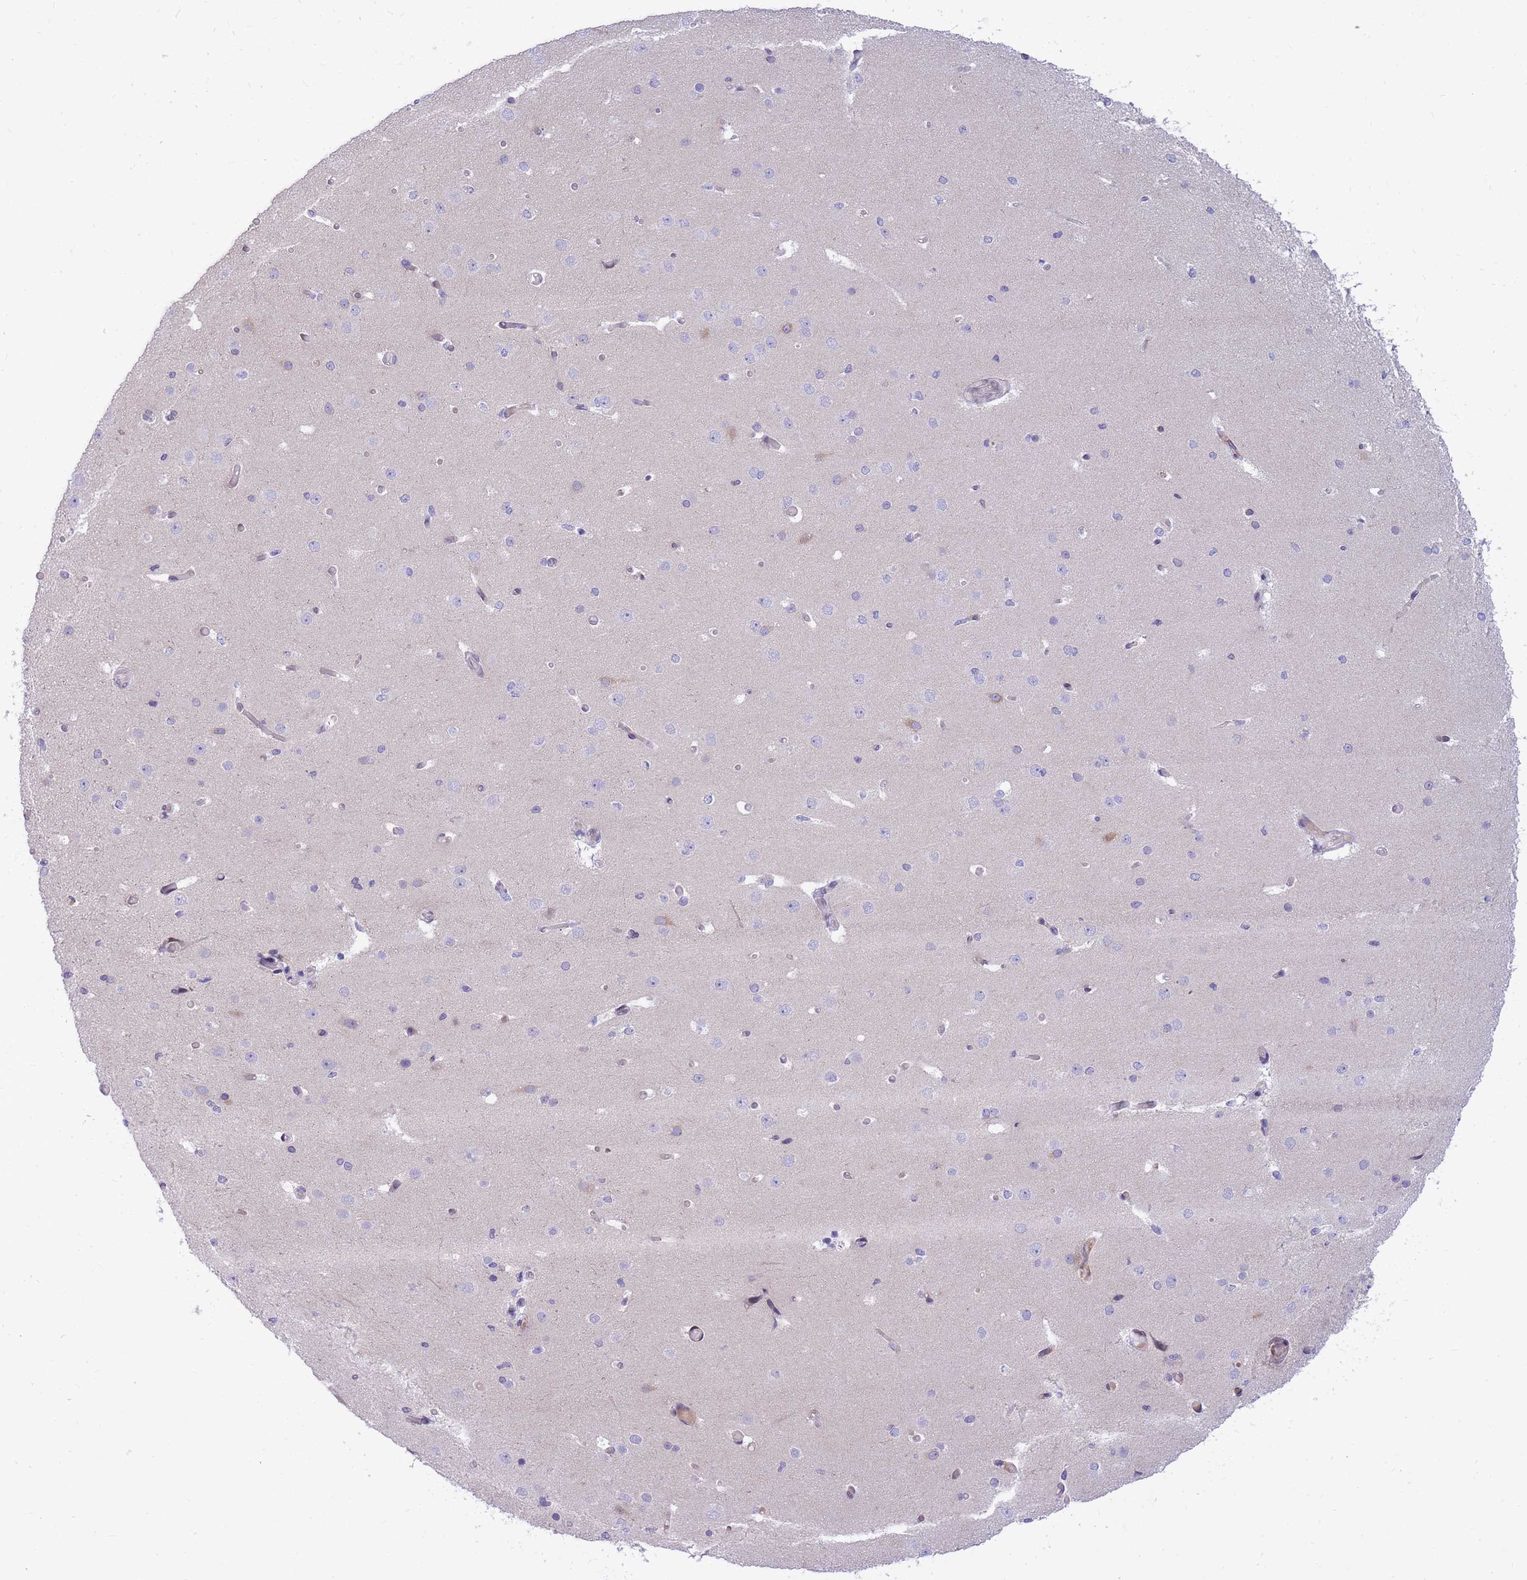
{"staining": {"intensity": "negative", "quantity": "none", "location": "none"}, "tissue": "cerebral cortex", "cell_type": "Endothelial cells", "image_type": "normal", "snomed": [{"axis": "morphology", "description": "Normal tissue, NOS"}, {"axis": "morphology", "description": "Inflammation, NOS"}, {"axis": "topography", "description": "Cerebral cortex"}], "caption": "Human cerebral cortex stained for a protein using IHC reveals no staining in endothelial cells.", "gene": "HOOK2", "patient": {"sex": "male", "age": 6}}